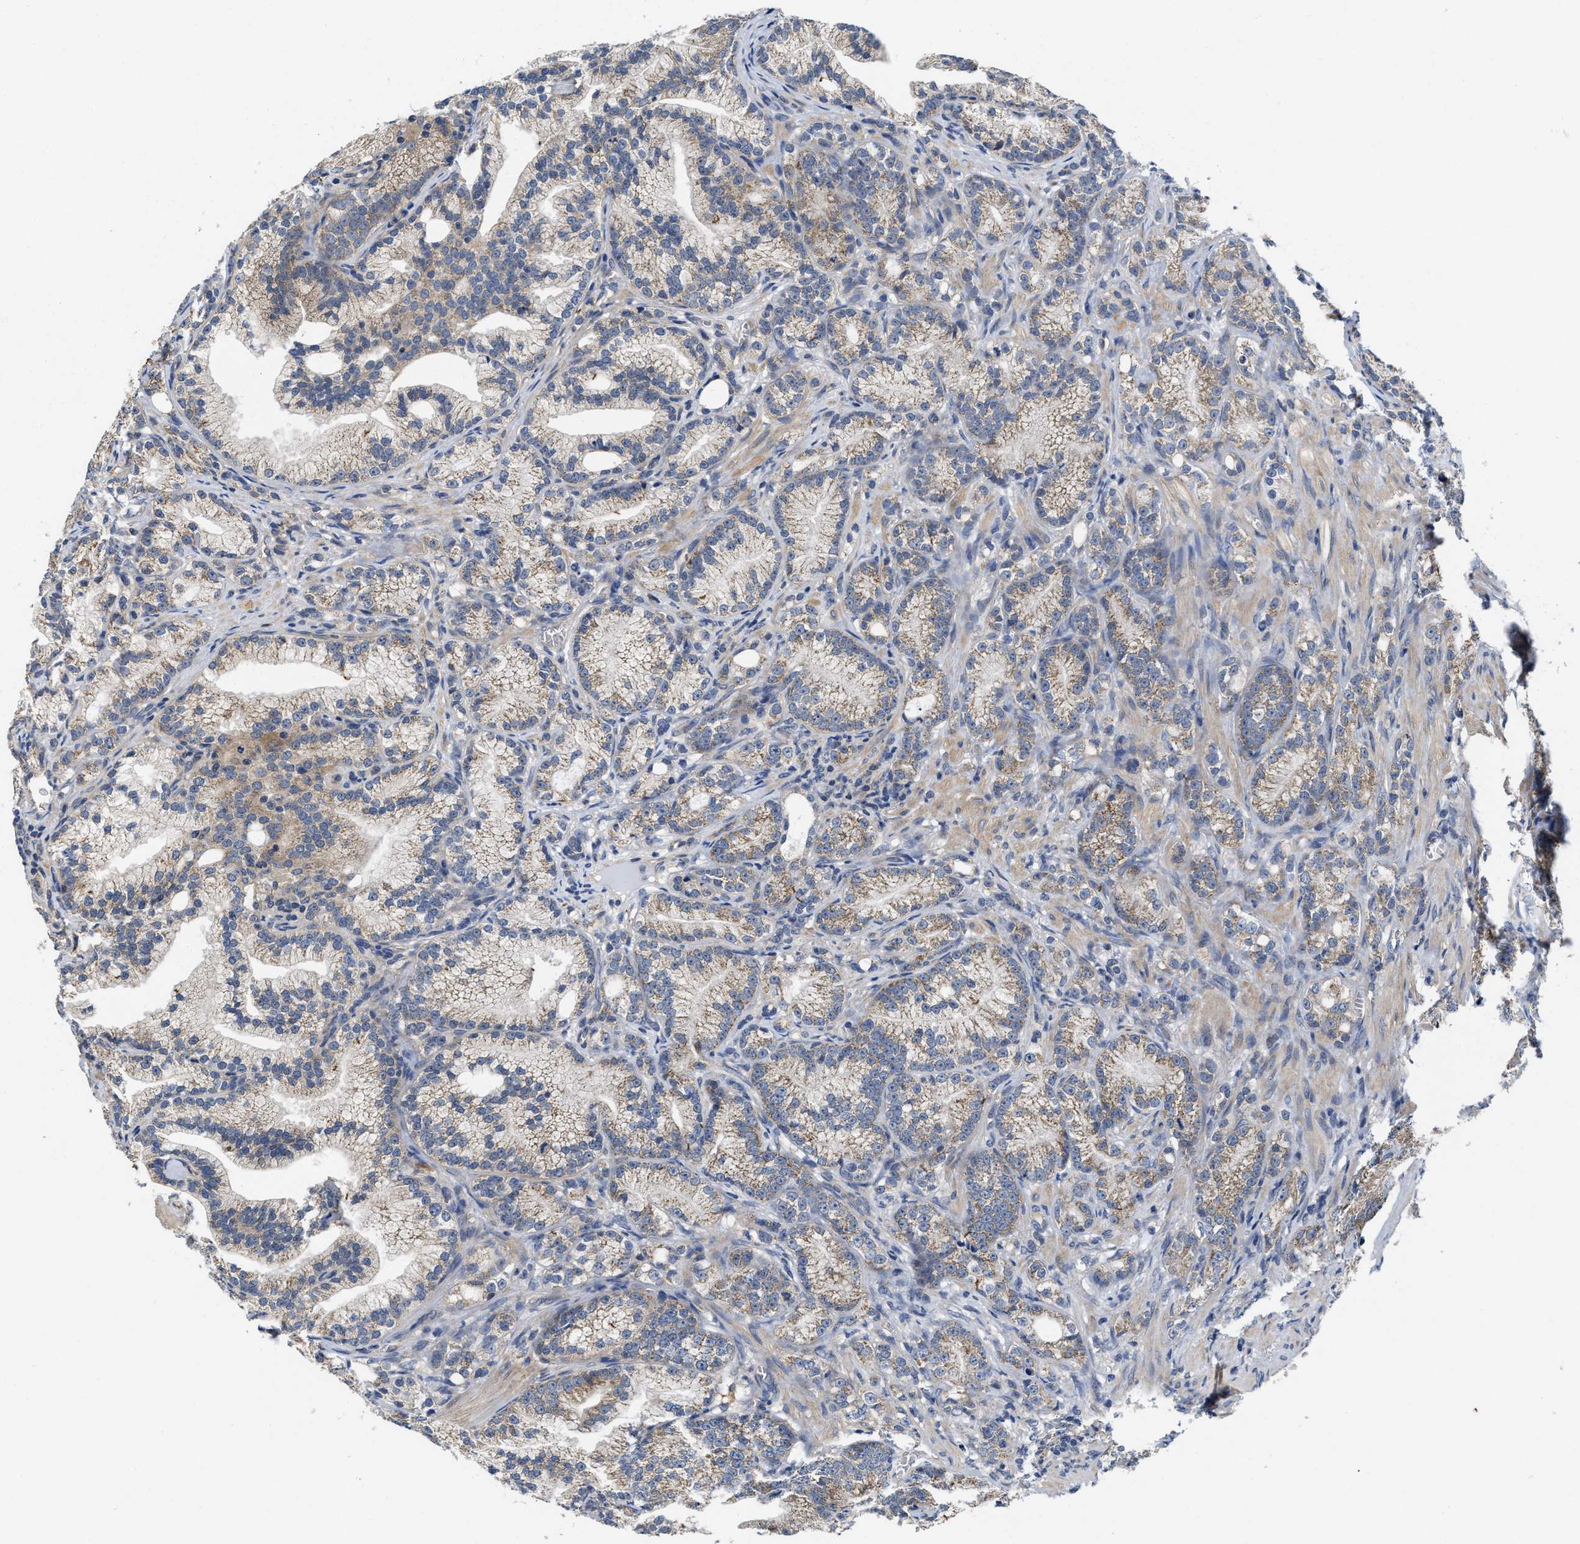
{"staining": {"intensity": "weak", "quantity": ">75%", "location": "cytoplasmic/membranous"}, "tissue": "prostate cancer", "cell_type": "Tumor cells", "image_type": "cancer", "snomed": [{"axis": "morphology", "description": "Adenocarcinoma, Low grade"}, {"axis": "topography", "description": "Prostate"}], "caption": "High-power microscopy captured an immunohistochemistry histopathology image of prostate cancer, revealing weak cytoplasmic/membranous expression in approximately >75% of tumor cells.", "gene": "EFNA4", "patient": {"sex": "male", "age": 89}}